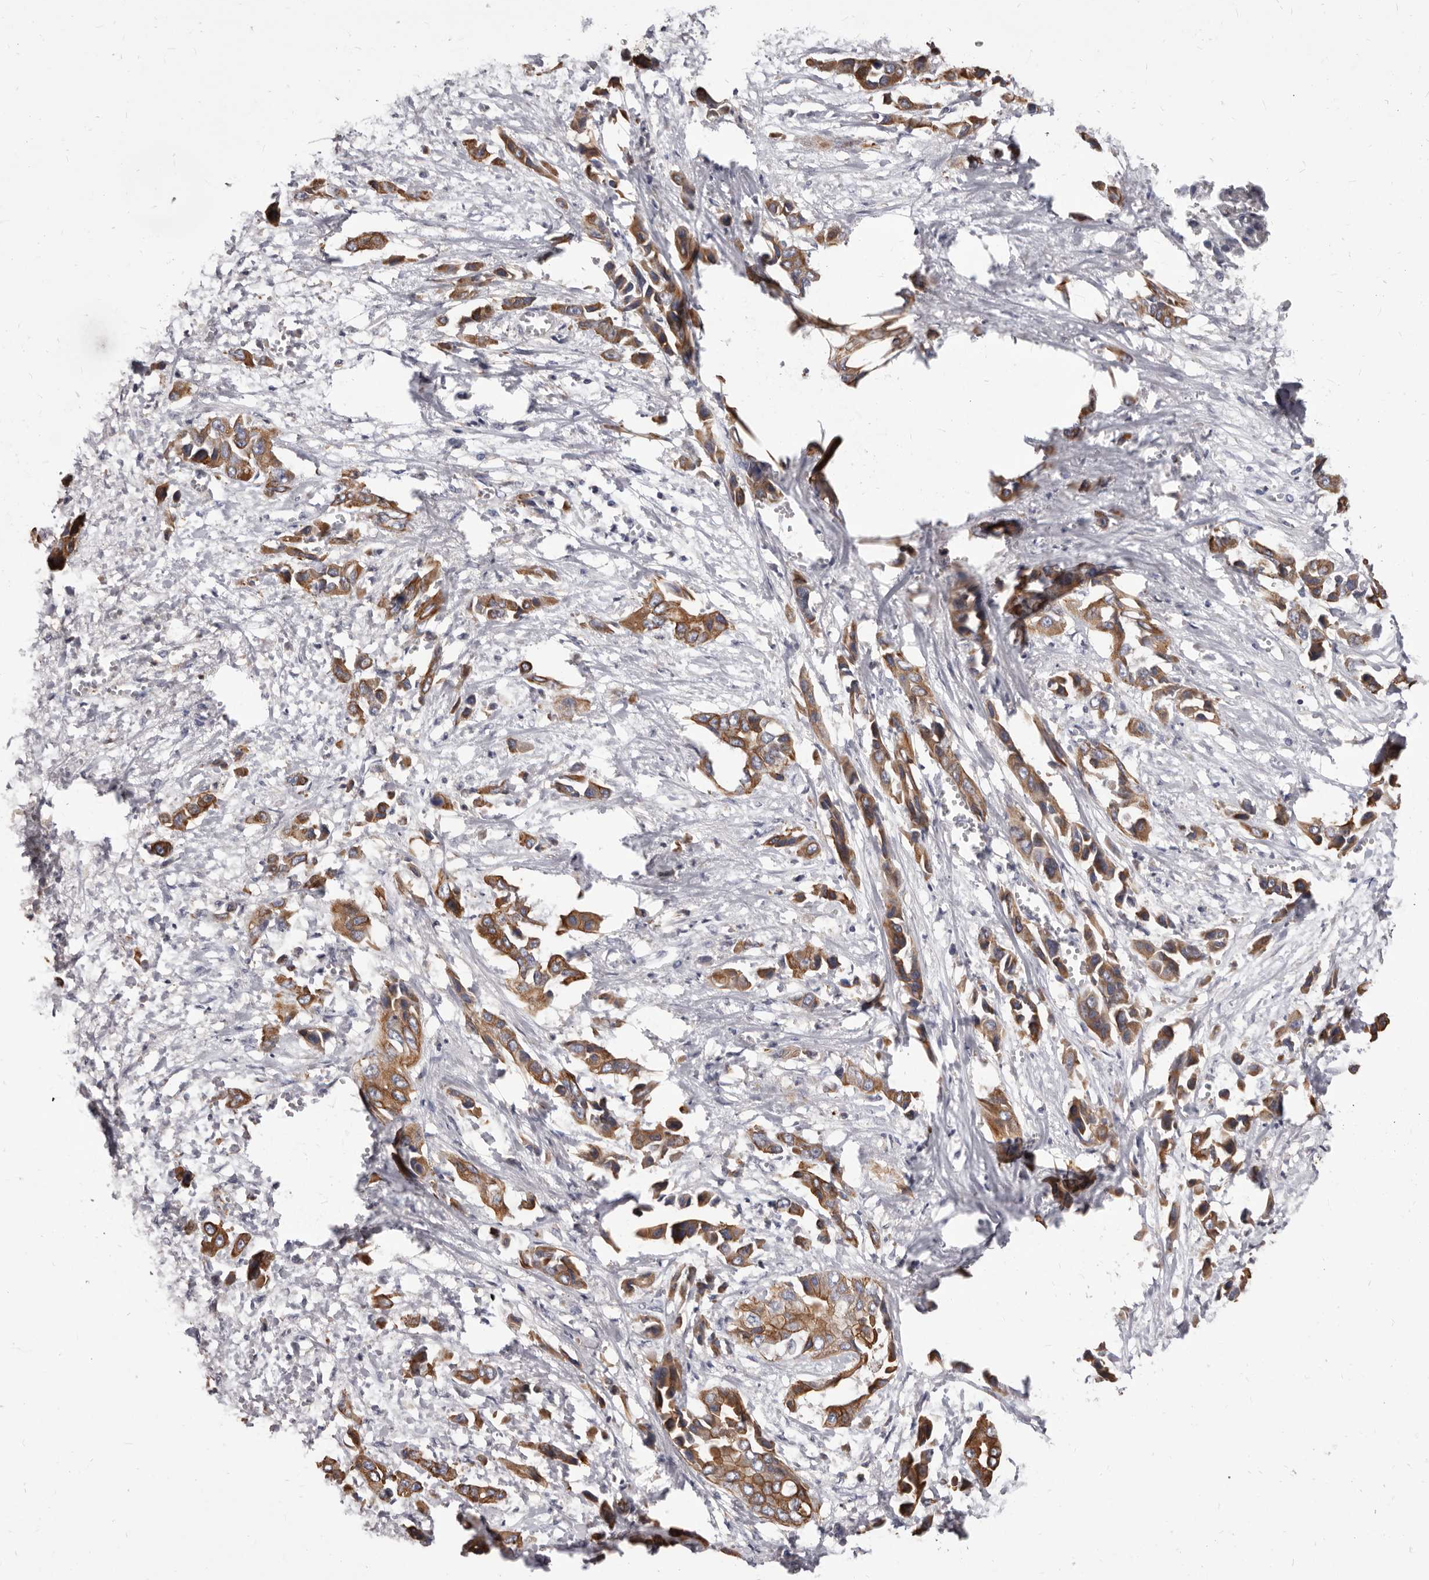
{"staining": {"intensity": "moderate", "quantity": ">75%", "location": "cytoplasmic/membranous"}, "tissue": "liver cancer", "cell_type": "Tumor cells", "image_type": "cancer", "snomed": [{"axis": "morphology", "description": "Cholangiocarcinoma"}, {"axis": "topography", "description": "Liver"}], "caption": "This is a micrograph of IHC staining of liver cancer, which shows moderate positivity in the cytoplasmic/membranous of tumor cells.", "gene": "NIBAN1", "patient": {"sex": "female", "age": 52}}